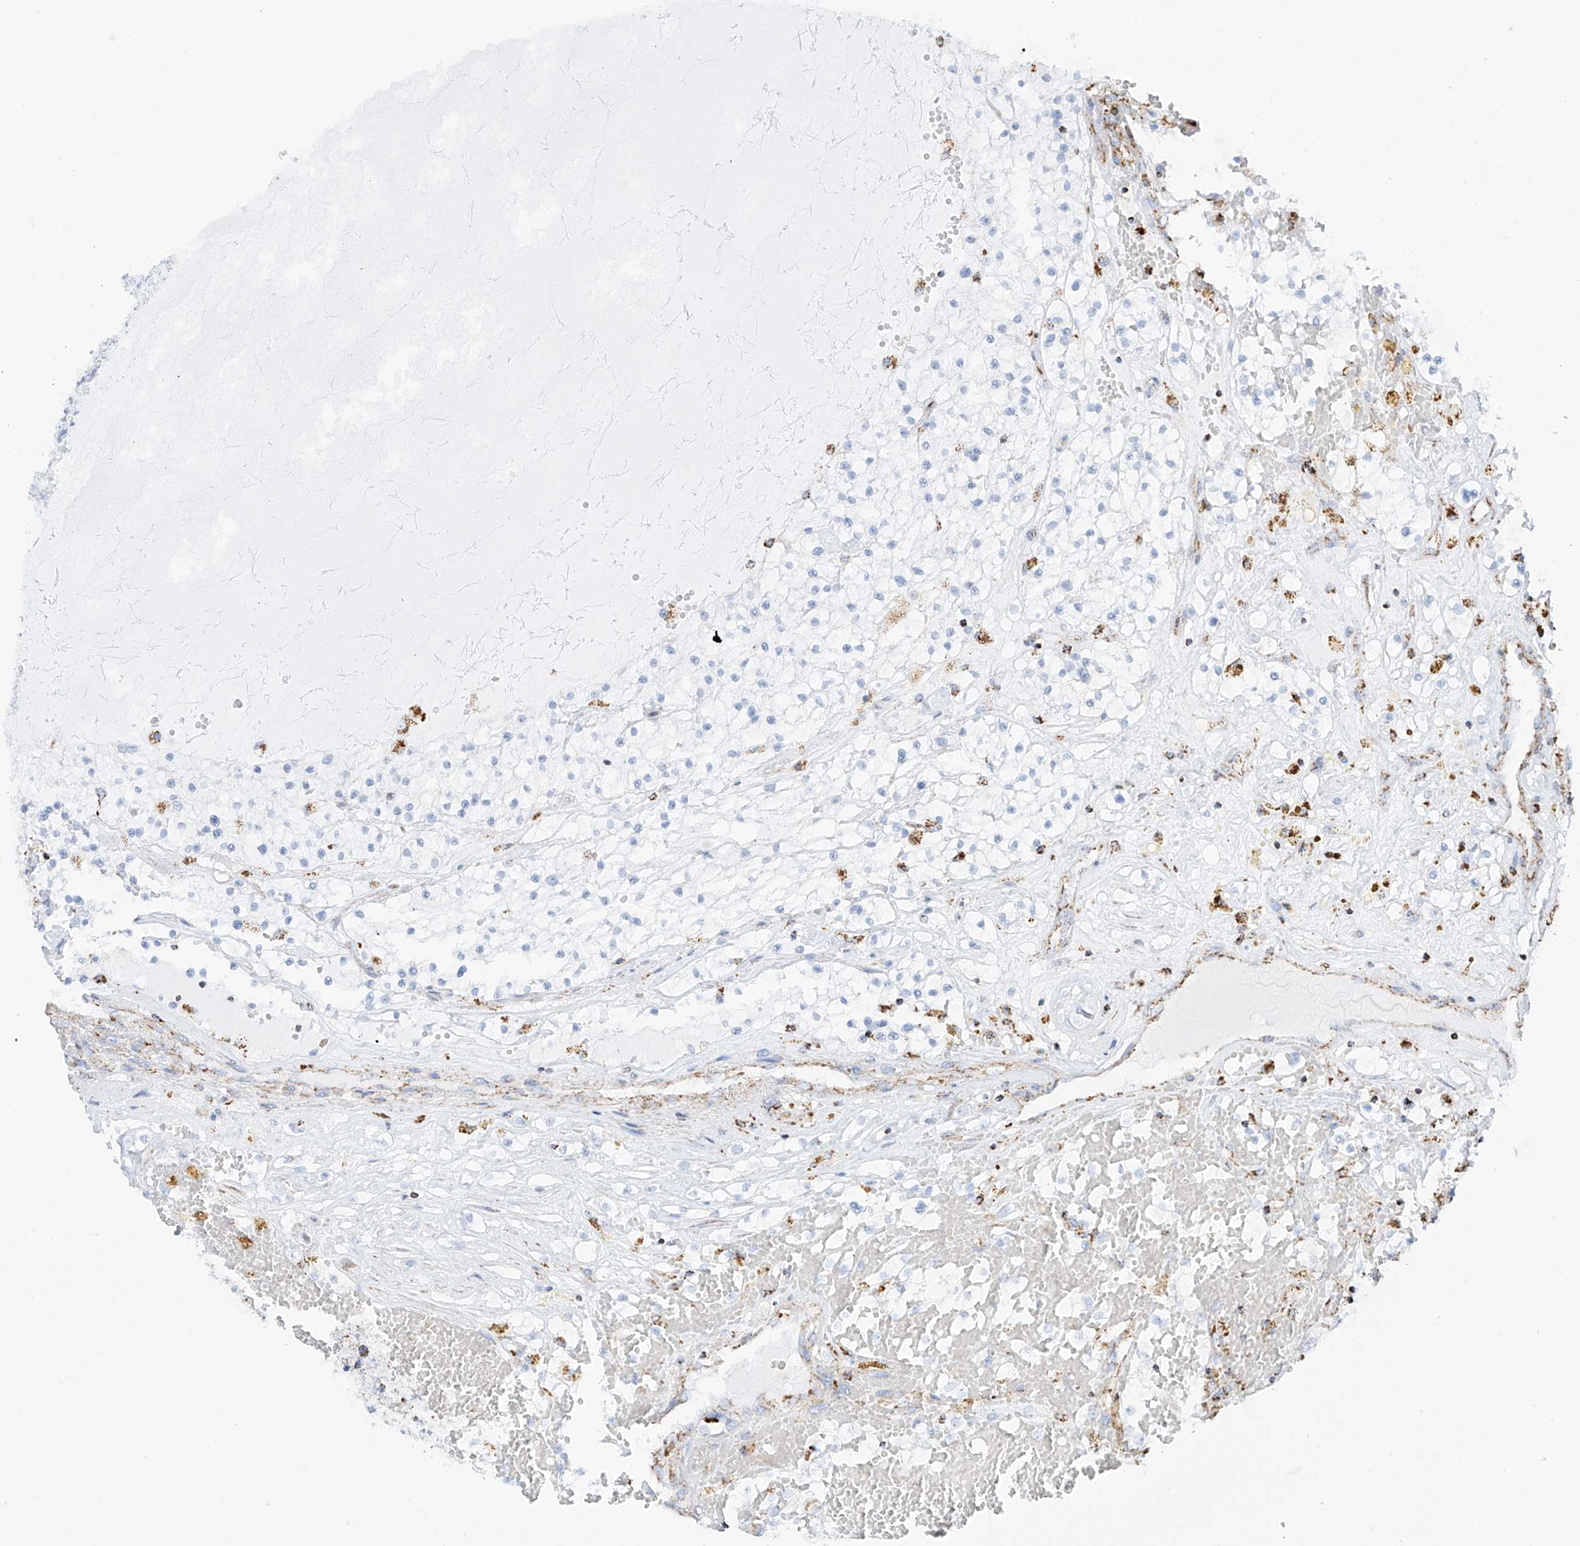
{"staining": {"intensity": "negative", "quantity": "none", "location": "none"}, "tissue": "renal cancer", "cell_type": "Tumor cells", "image_type": "cancer", "snomed": [{"axis": "morphology", "description": "Normal tissue, NOS"}, {"axis": "morphology", "description": "Adenocarcinoma, NOS"}, {"axis": "topography", "description": "Kidney"}], "caption": "Immunohistochemistry (IHC) of human adenocarcinoma (renal) exhibits no staining in tumor cells.", "gene": "XKR3", "patient": {"sex": "male", "age": 68}}